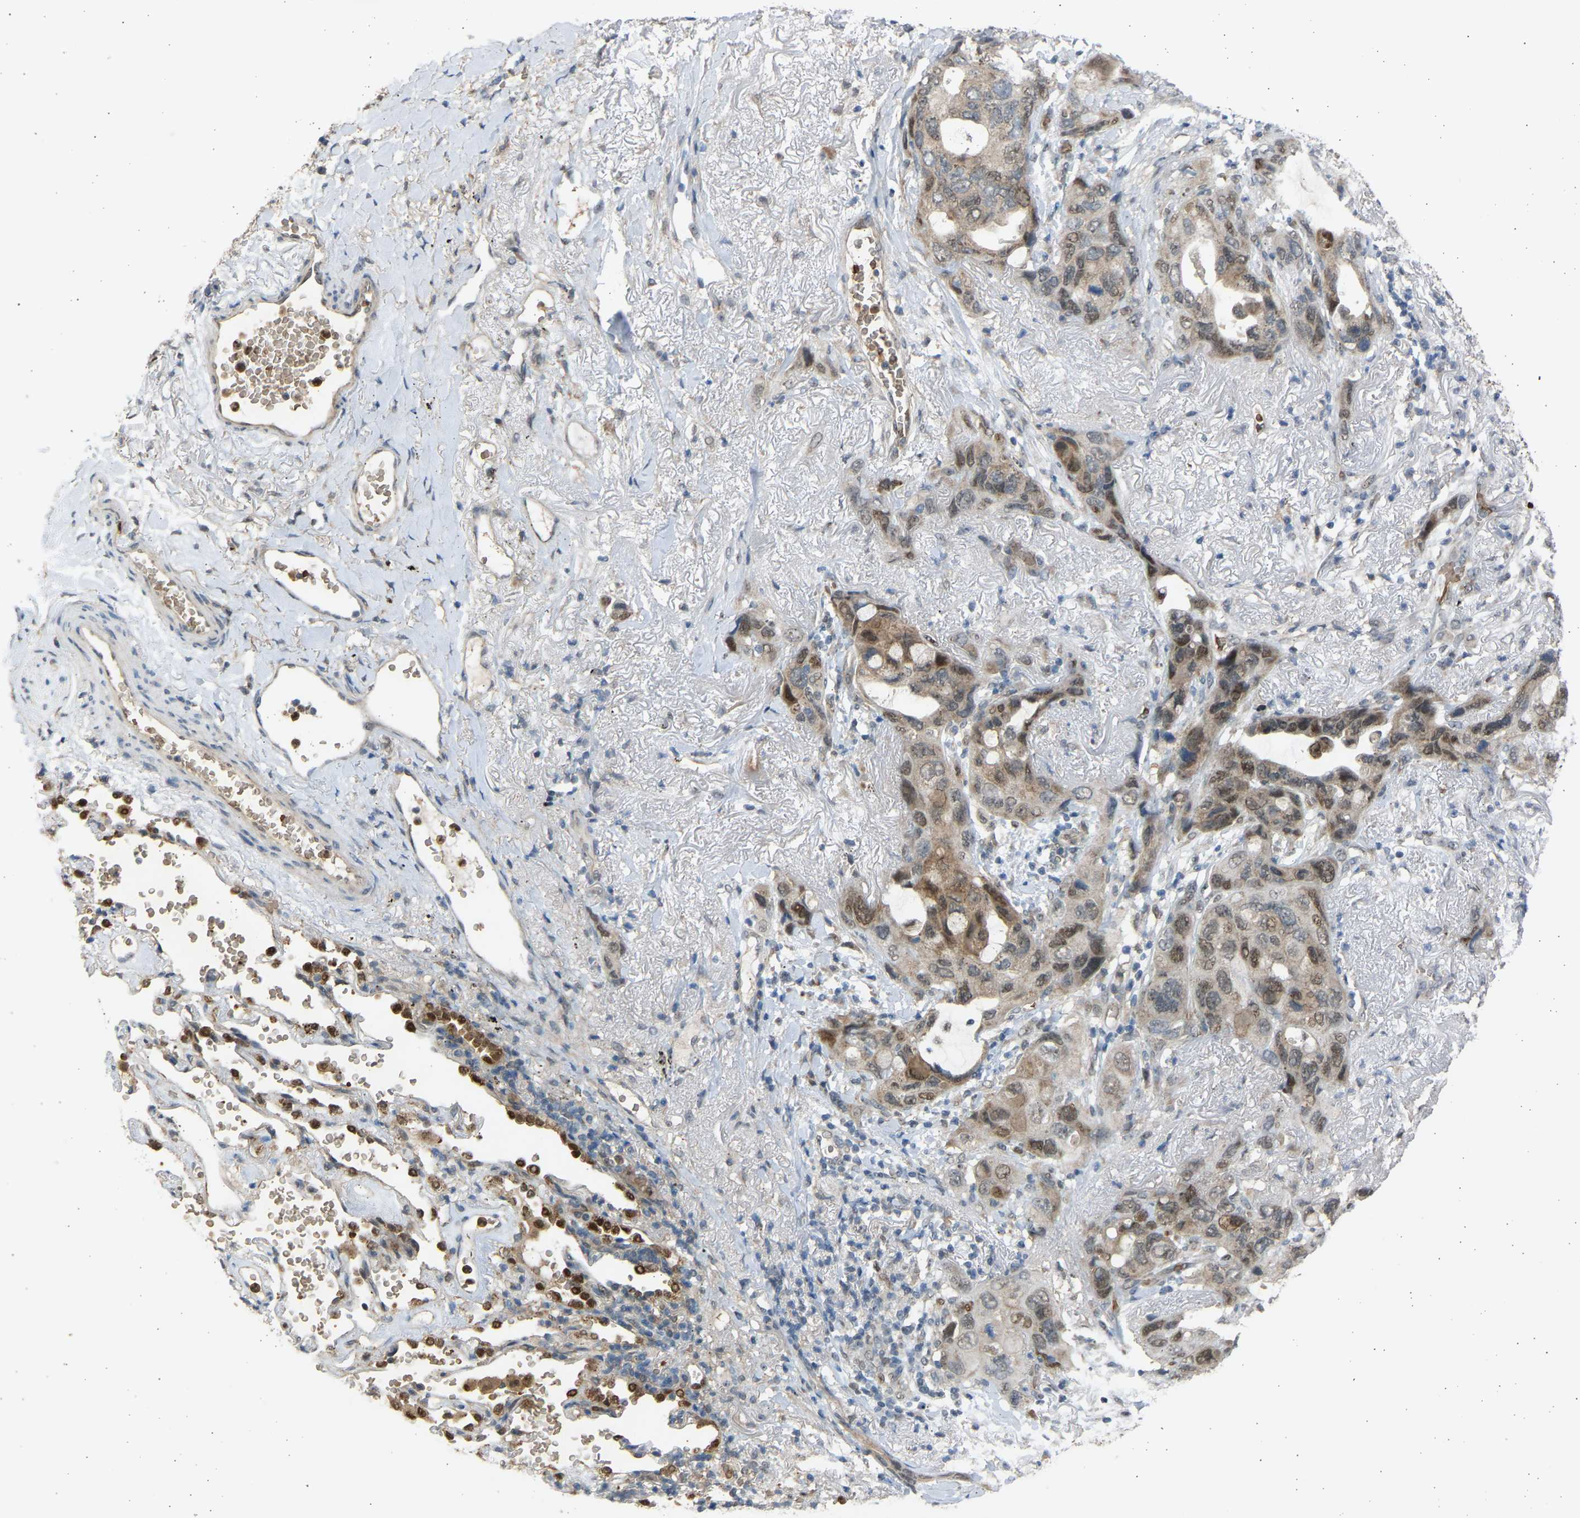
{"staining": {"intensity": "moderate", "quantity": ">75%", "location": "nuclear"}, "tissue": "lung cancer", "cell_type": "Tumor cells", "image_type": "cancer", "snomed": [{"axis": "morphology", "description": "Squamous cell carcinoma, NOS"}, {"axis": "topography", "description": "Lung"}], "caption": "Protein staining exhibits moderate nuclear expression in approximately >75% of tumor cells in lung squamous cell carcinoma.", "gene": "BIRC2", "patient": {"sex": "female", "age": 73}}